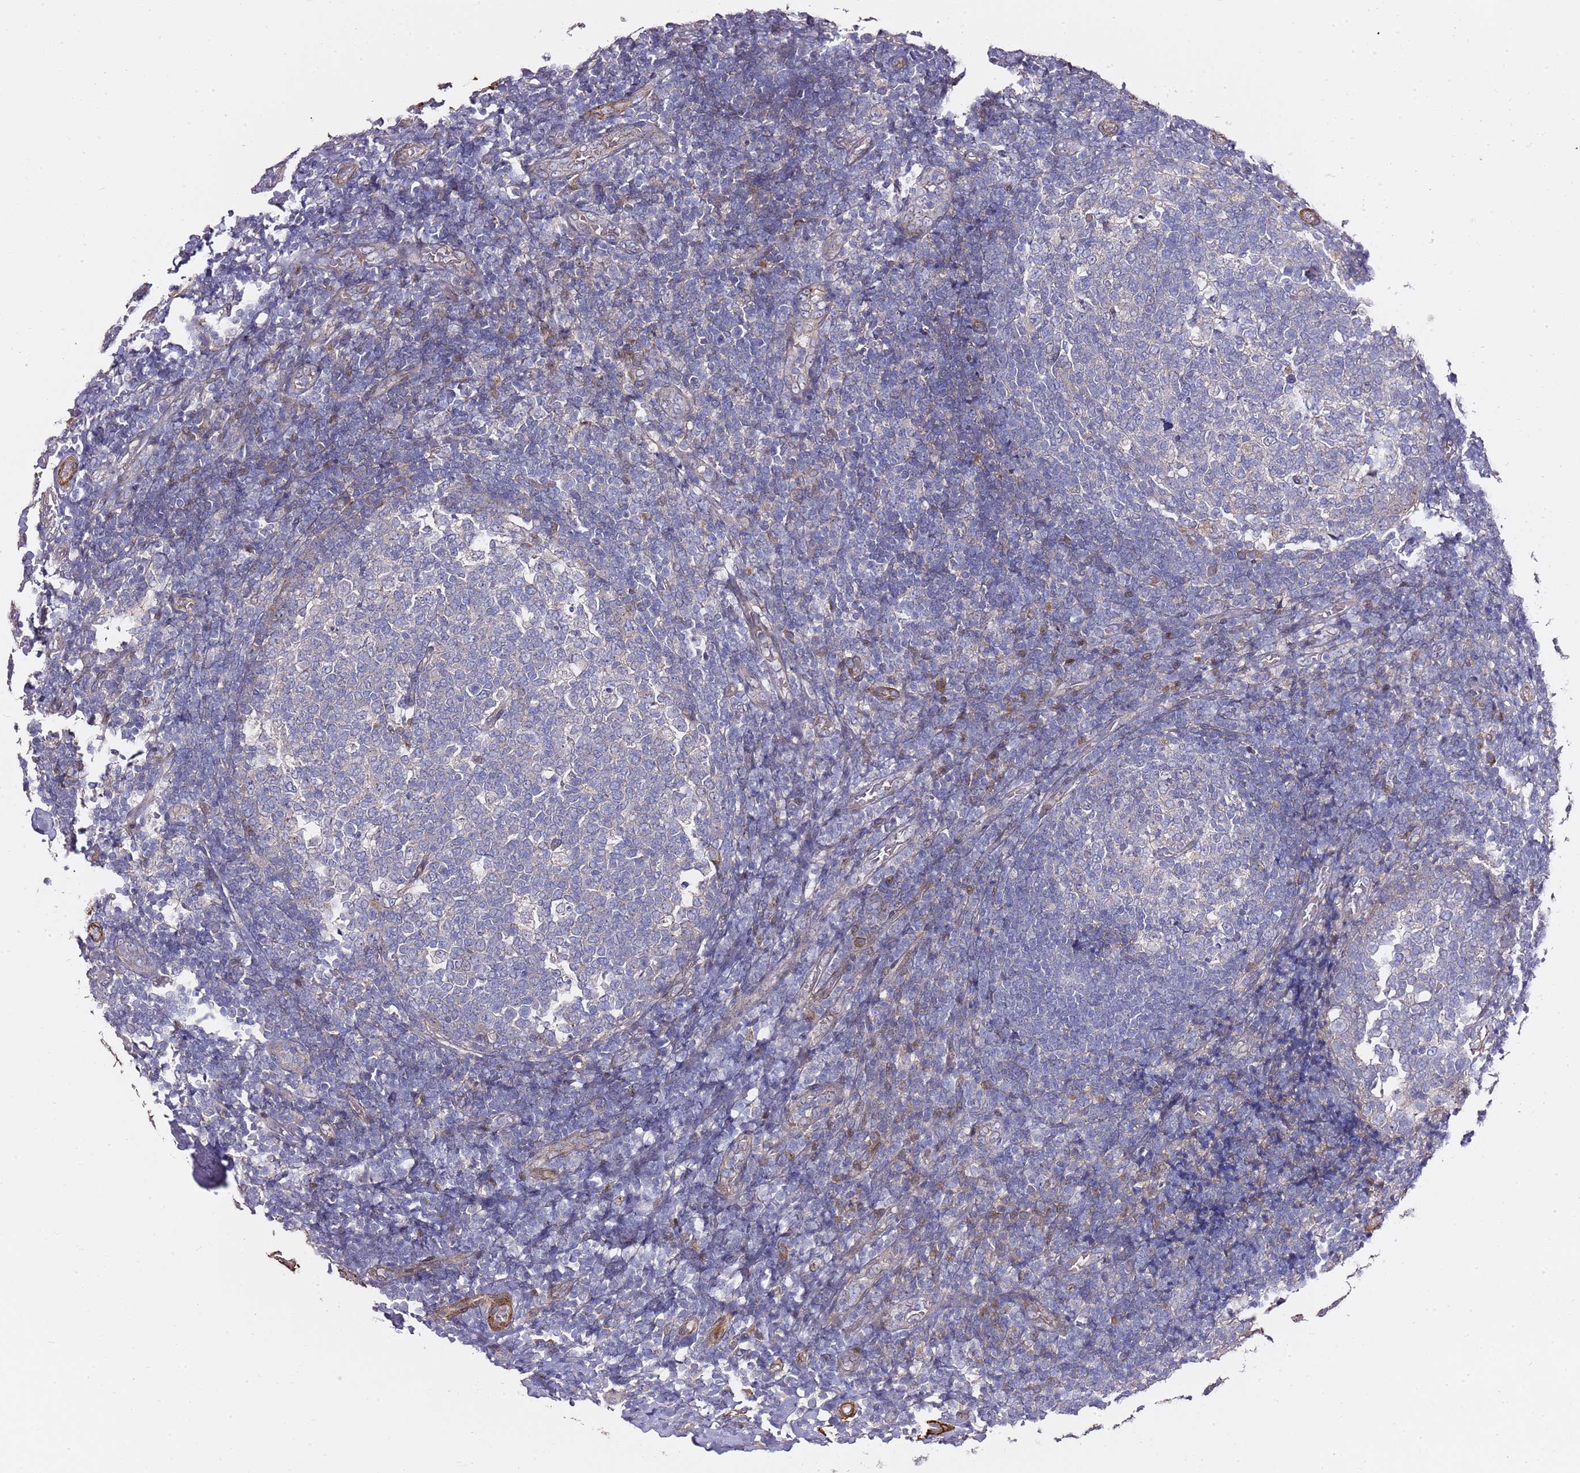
{"staining": {"intensity": "negative", "quantity": "none", "location": "none"}, "tissue": "tonsil", "cell_type": "Germinal center cells", "image_type": "normal", "snomed": [{"axis": "morphology", "description": "Normal tissue, NOS"}, {"axis": "topography", "description": "Tonsil"}], "caption": "An image of human tonsil is negative for staining in germinal center cells. (Brightfield microscopy of DAB (3,3'-diaminobenzidine) IHC at high magnification).", "gene": "EPS8L1", "patient": {"sex": "female", "age": 19}}